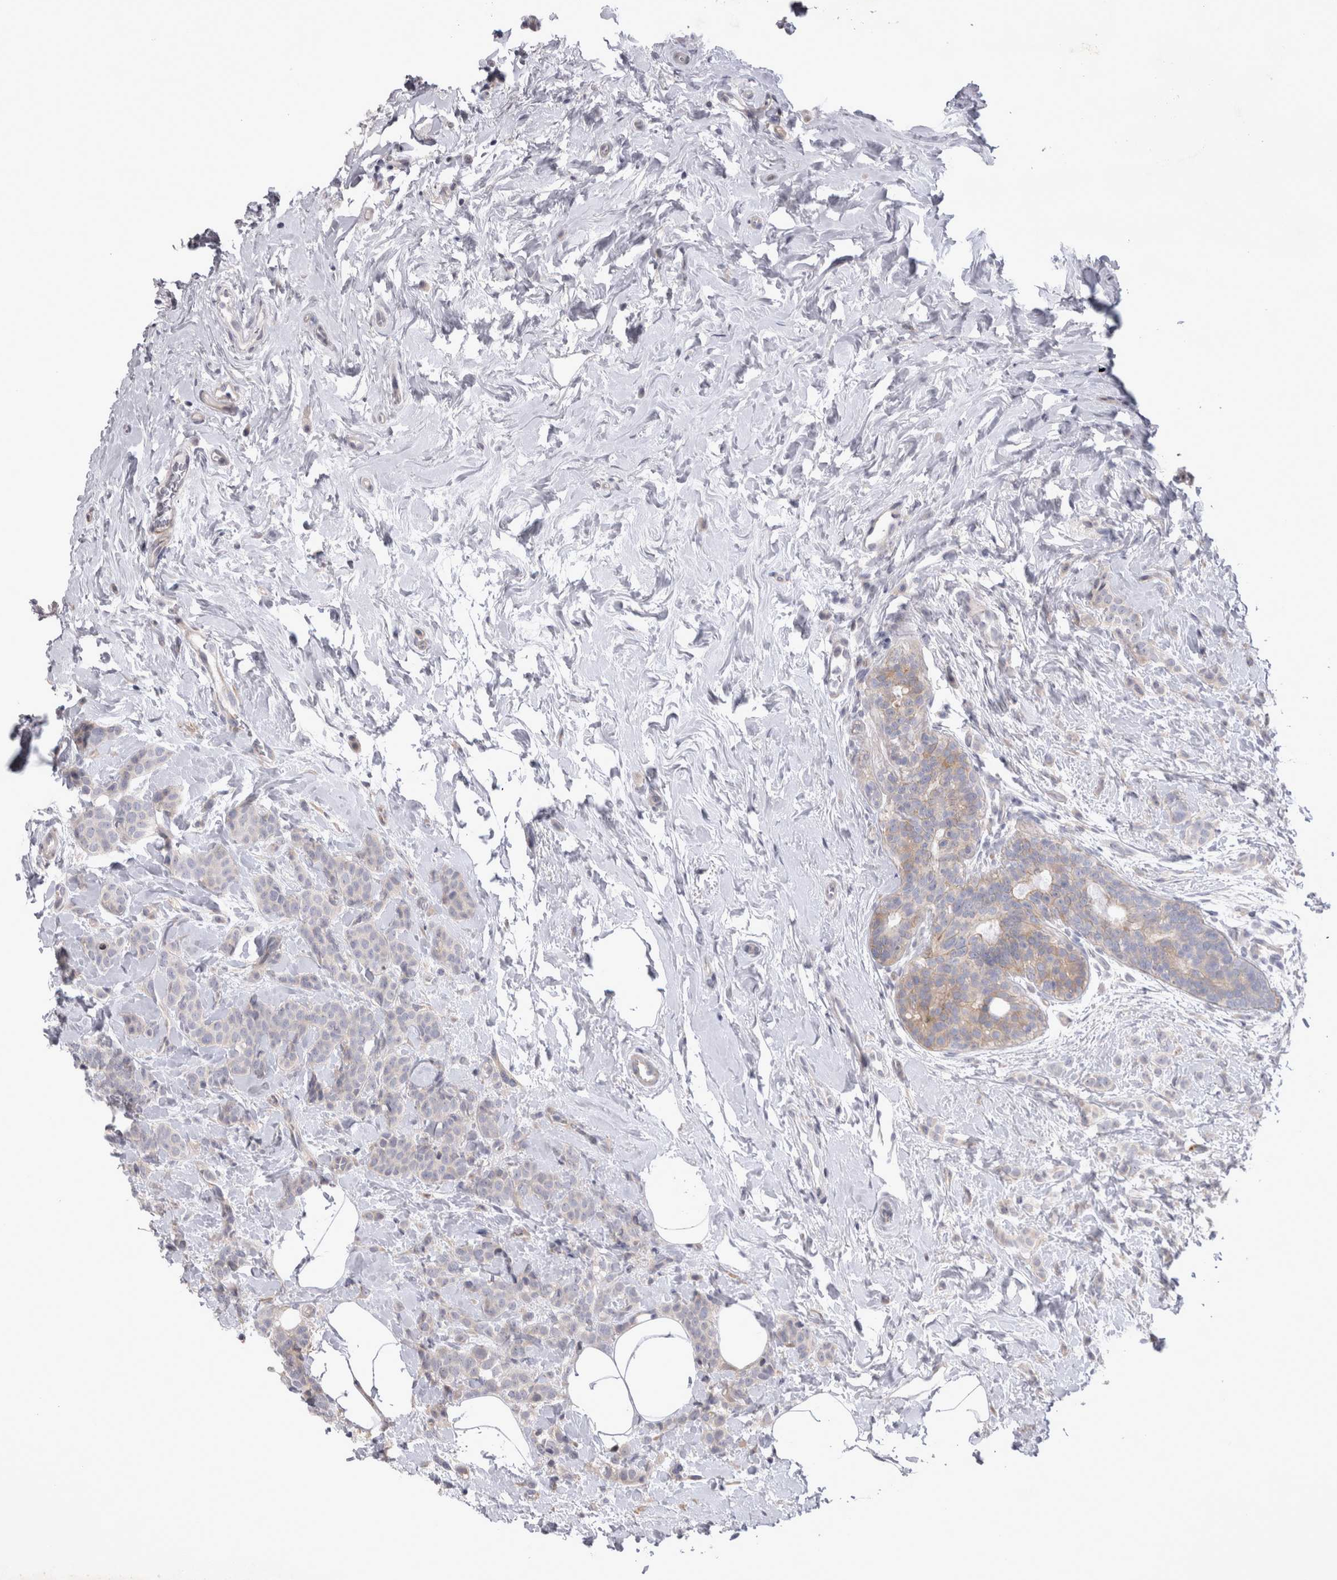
{"staining": {"intensity": "weak", "quantity": "25%-75%", "location": "cytoplasmic/membranous"}, "tissue": "breast cancer", "cell_type": "Tumor cells", "image_type": "cancer", "snomed": [{"axis": "morphology", "description": "Lobular carcinoma, in situ"}, {"axis": "morphology", "description": "Lobular carcinoma"}, {"axis": "topography", "description": "Breast"}], "caption": "Brown immunohistochemical staining in lobular carcinoma in situ (breast) displays weak cytoplasmic/membranous expression in approximately 25%-75% of tumor cells.", "gene": "NENF", "patient": {"sex": "female", "age": 41}}